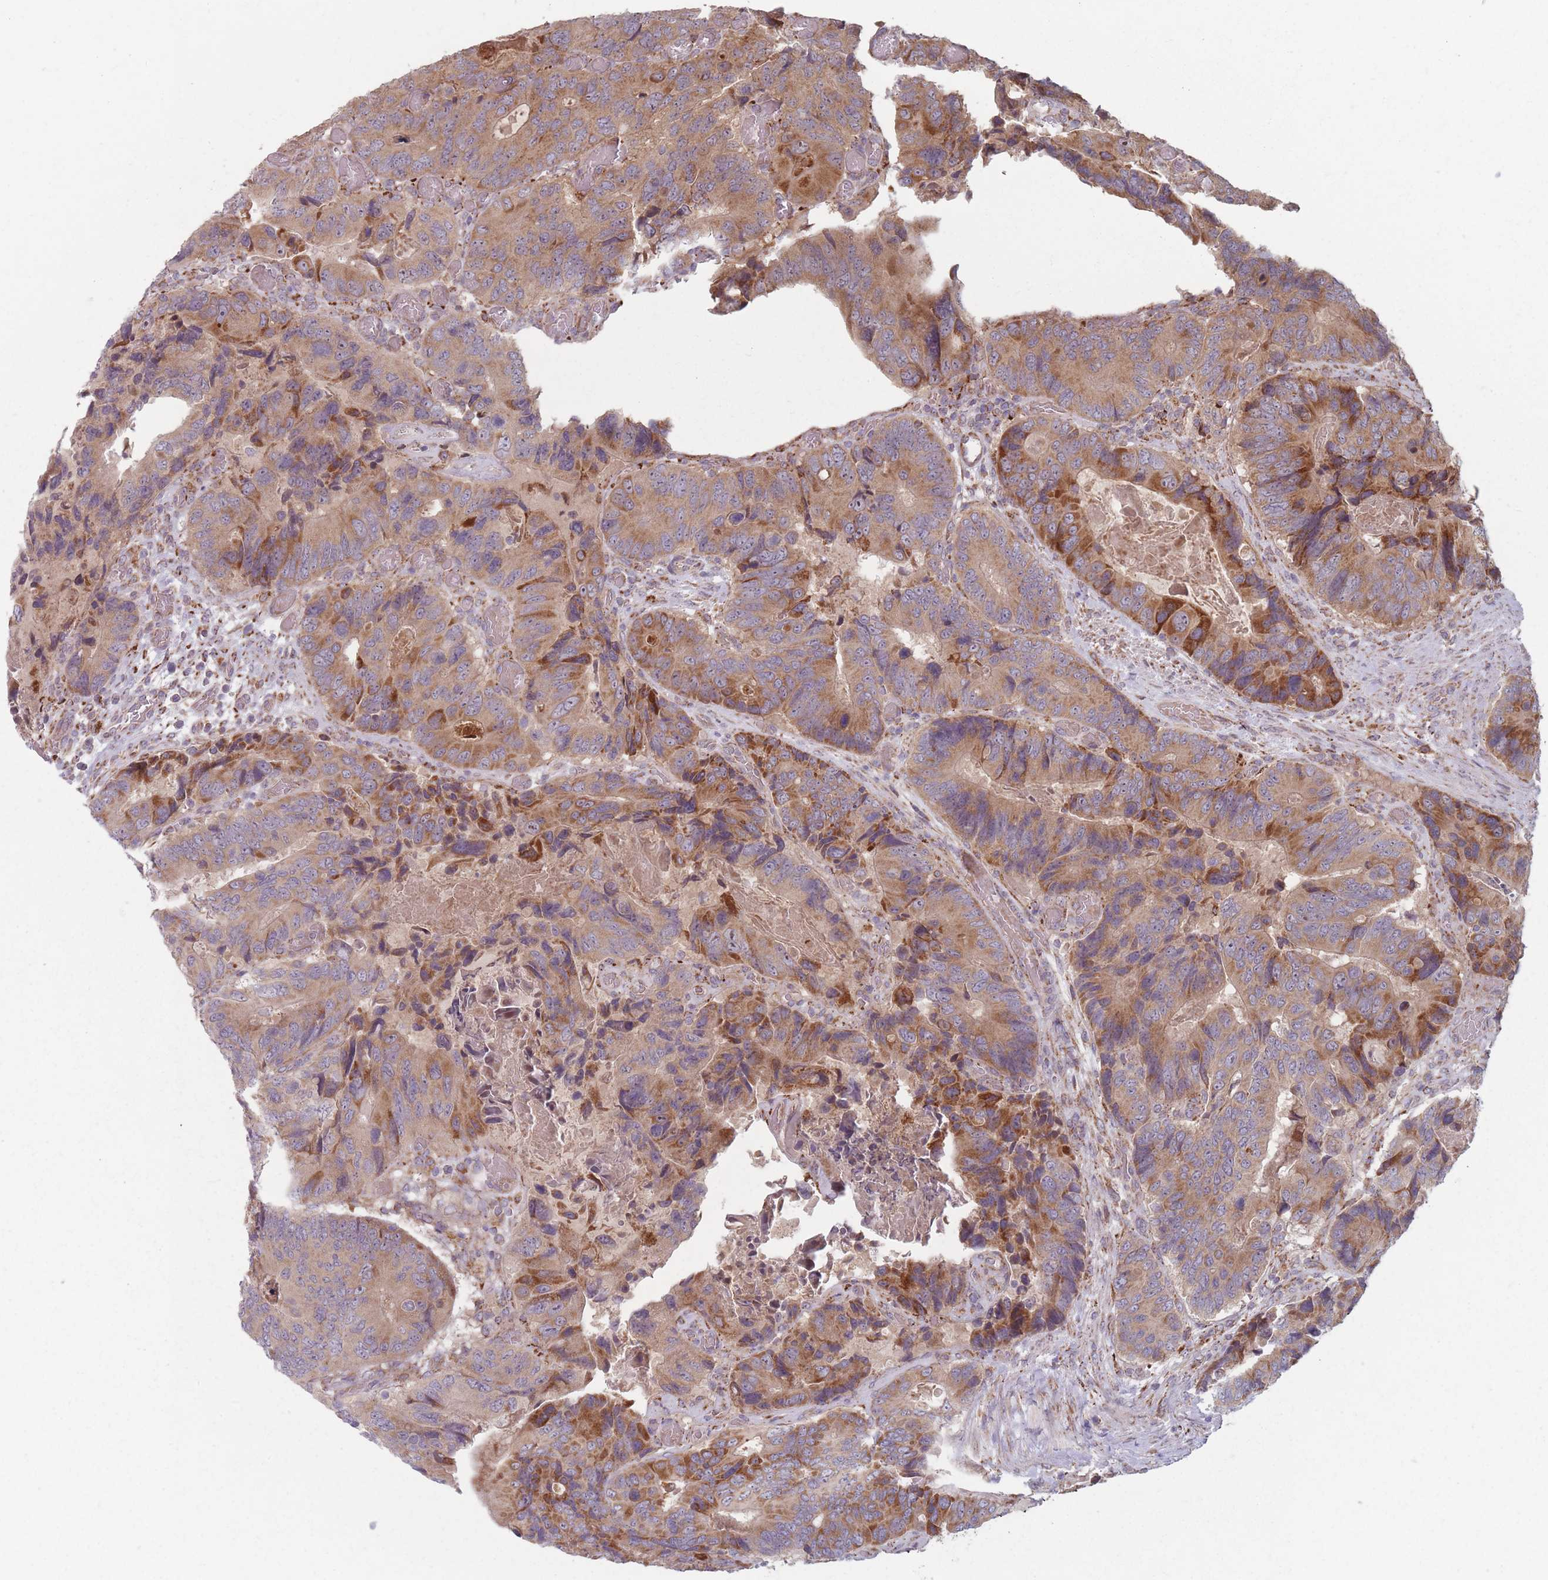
{"staining": {"intensity": "moderate", "quantity": ">75%", "location": "cytoplasmic/membranous"}, "tissue": "colorectal cancer", "cell_type": "Tumor cells", "image_type": "cancer", "snomed": [{"axis": "morphology", "description": "Adenocarcinoma, NOS"}, {"axis": "topography", "description": "Colon"}], "caption": "DAB immunohistochemical staining of human colorectal cancer (adenocarcinoma) reveals moderate cytoplasmic/membranous protein positivity in approximately >75% of tumor cells.", "gene": "OR10Q1", "patient": {"sex": "male", "age": 84}}